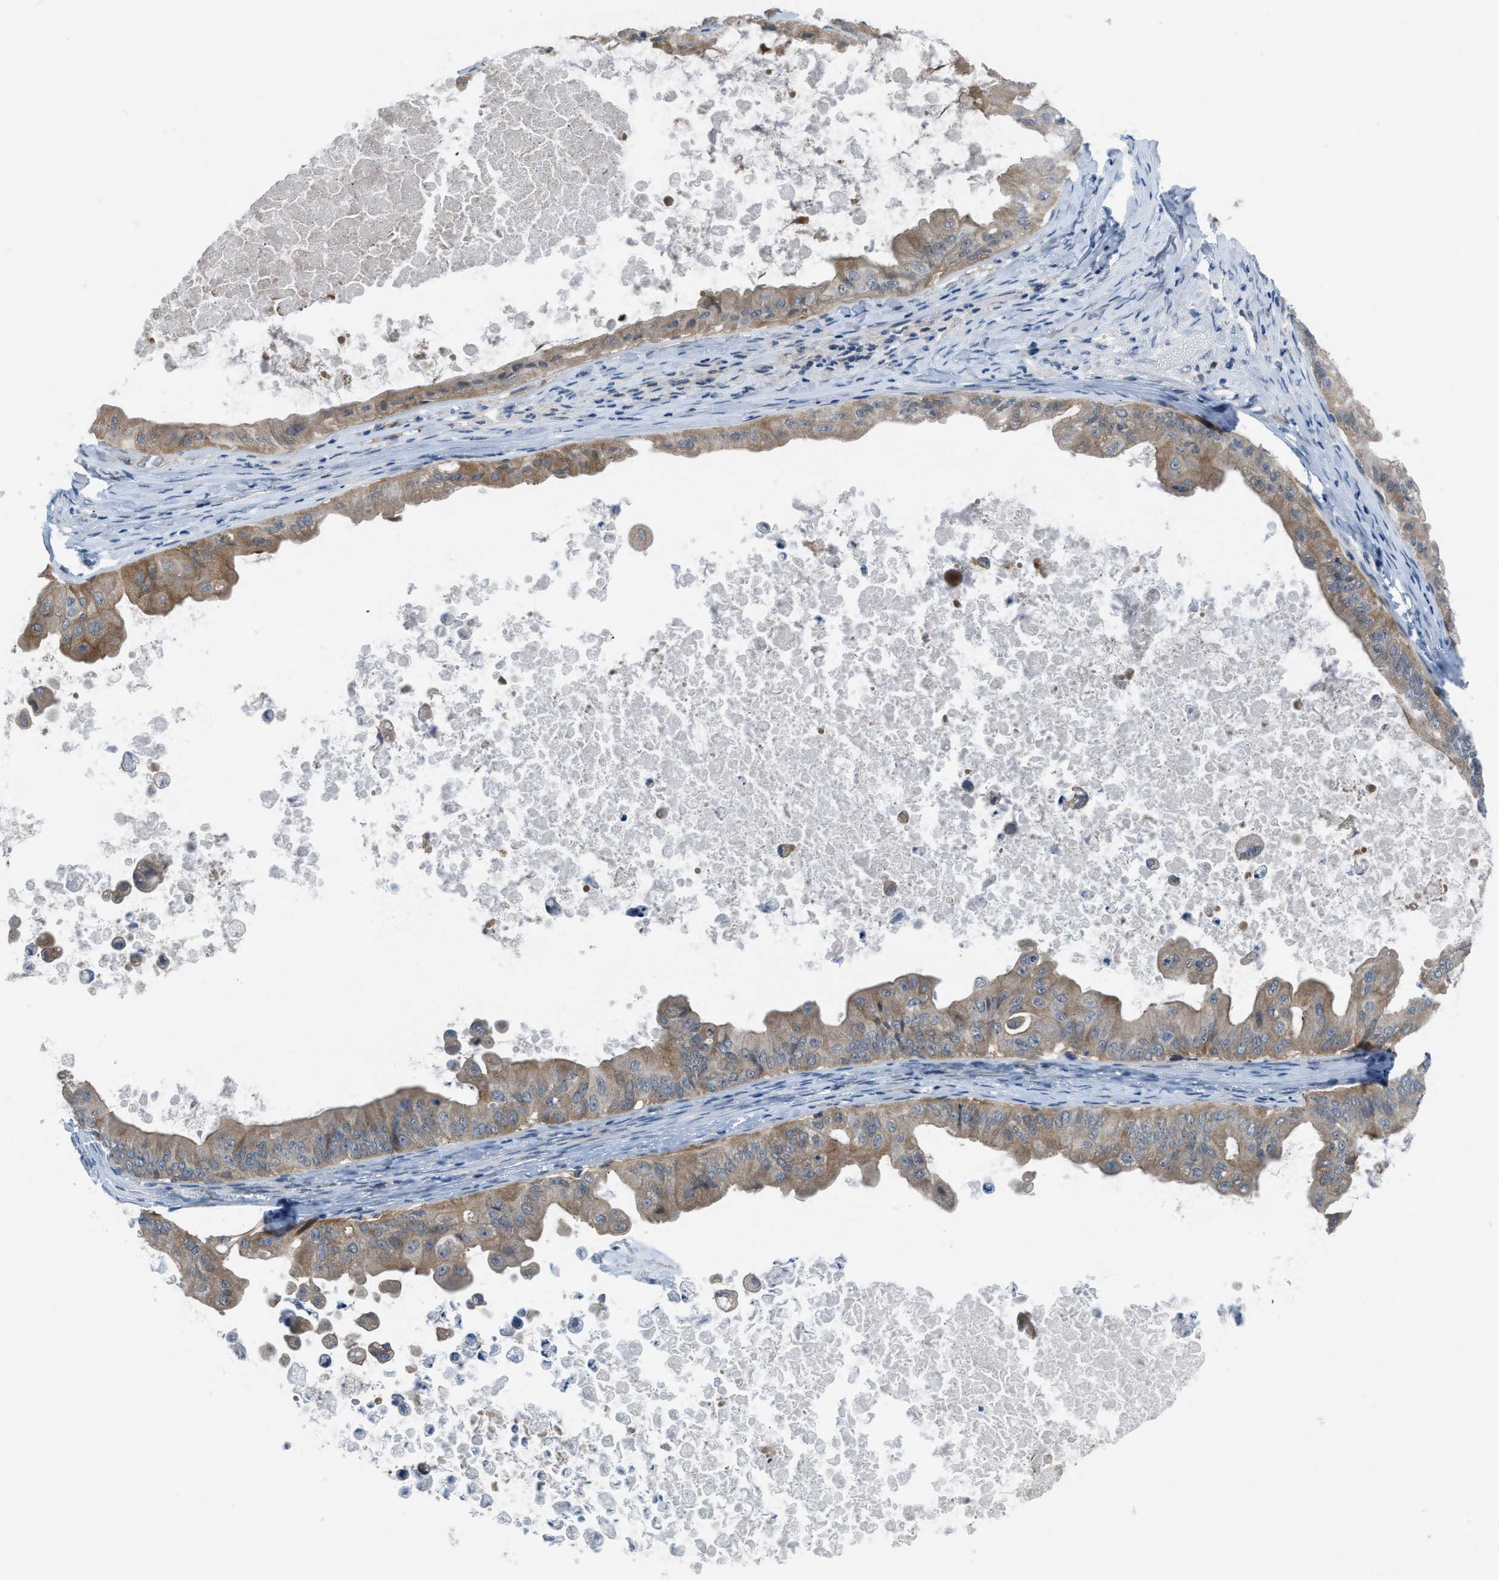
{"staining": {"intensity": "moderate", "quantity": ">75%", "location": "cytoplasmic/membranous"}, "tissue": "ovarian cancer", "cell_type": "Tumor cells", "image_type": "cancer", "snomed": [{"axis": "morphology", "description": "Cystadenocarcinoma, mucinous, NOS"}, {"axis": "topography", "description": "Ovary"}], "caption": "Protein staining of ovarian cancer (mucinous cystadenocarcinoma) tissue displays moderate cytoplasmic/membranous positivity in approximately >75% of tumor cells.", "gene": "BAZ2B", "patient": {"sex": "female", "age": 37}}